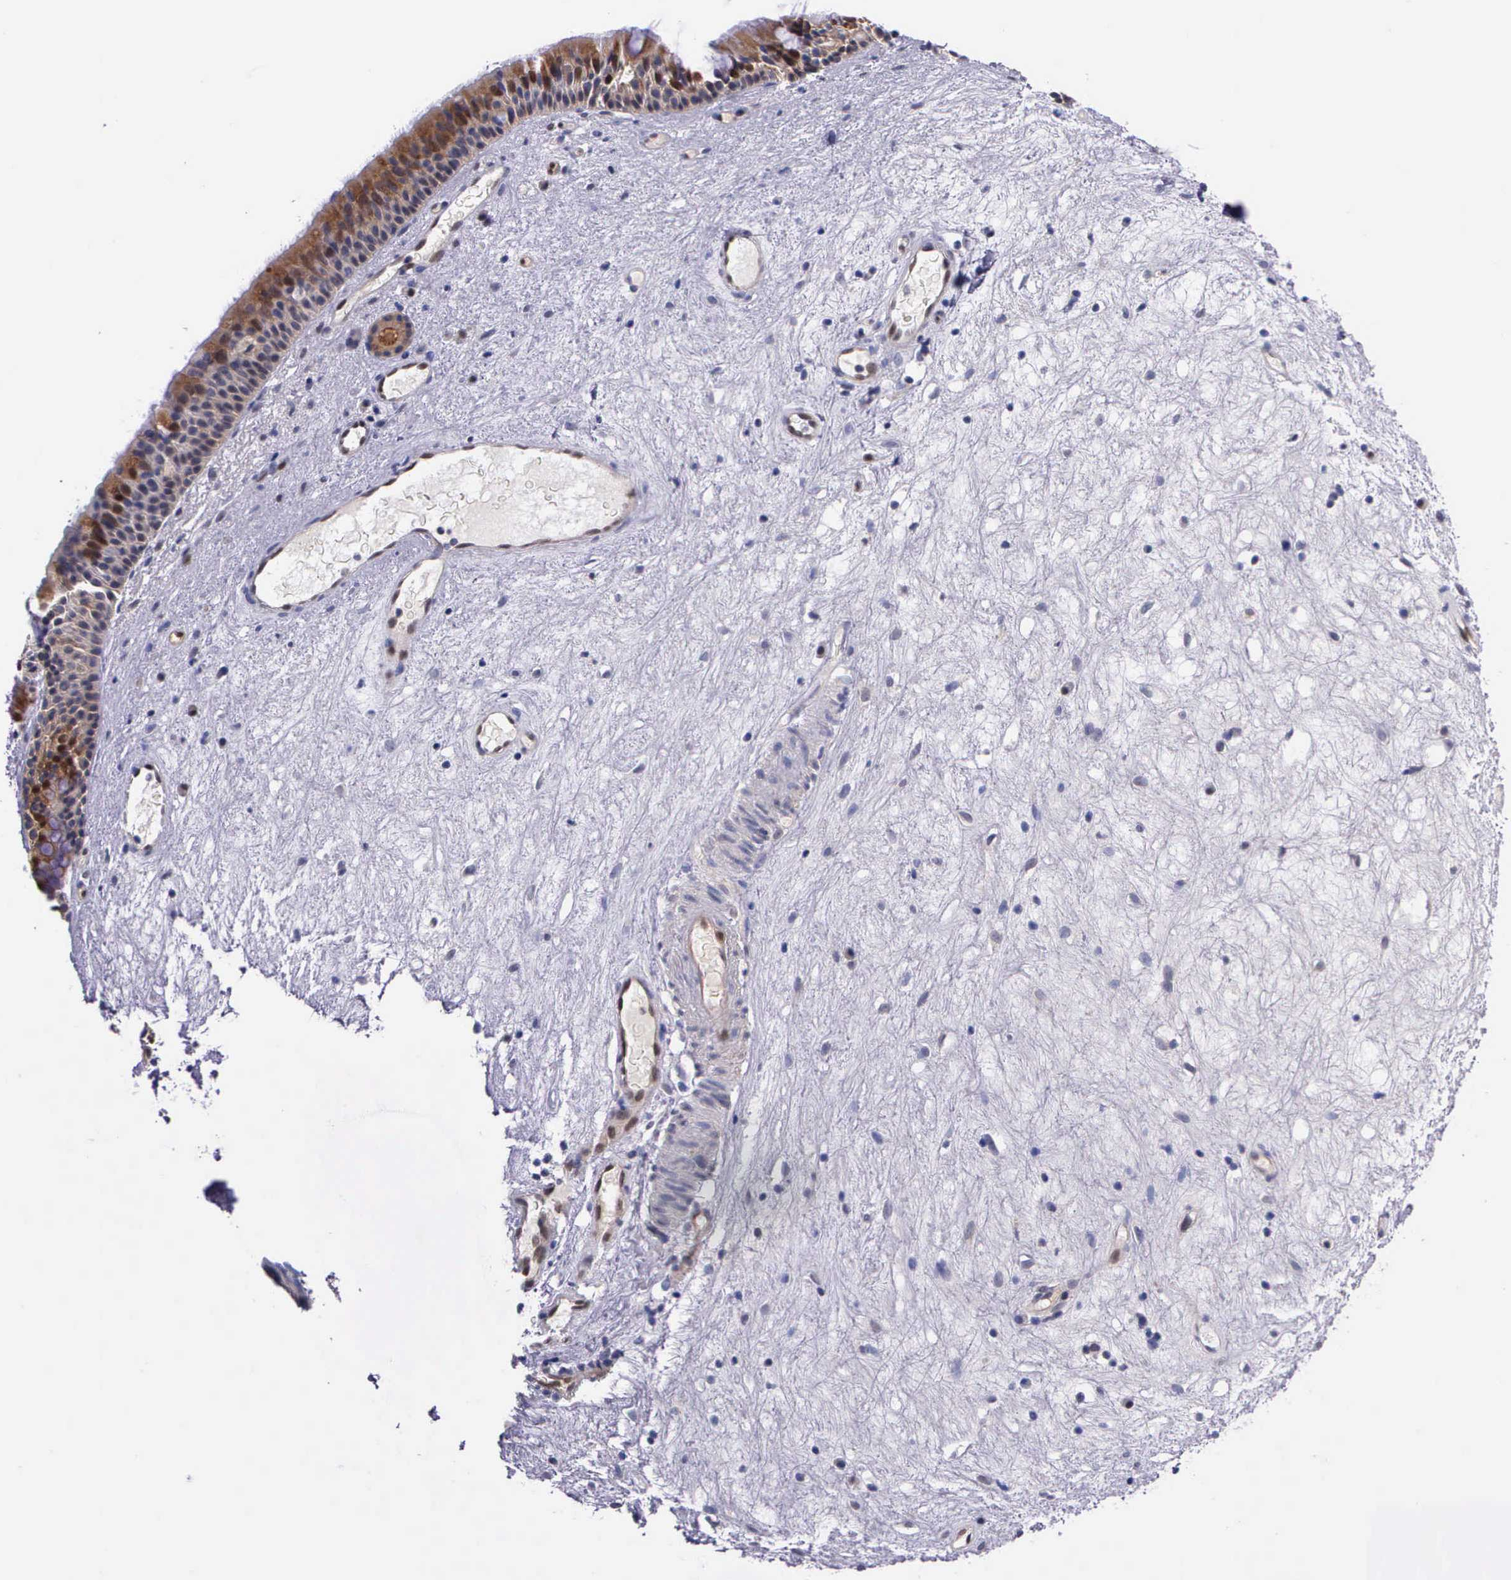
{"staining": {"intensity": "strong", "quantity": ">75%", "location": "cytoplasmic/membranous"}, "tissue": "nasopharynx", "cell_type": "Respiratory epithelial cells", "image_type": "normal", "snomed": [{"axis": "morphology", "description": "Normal tissue, NOS"}, {"axis": "topography", "description": "Nasopharynx"}], "caption": "The micrograph shows staining of unremarkable nasopharynx, revealing strong cytoplasmic/membranous protein staining (brown color) within respiratory epithelial cells. (DAB (3,3'-diaminobenzidine) IHC with brightfield microscopy, high magnification).", "gene": "GMPR2", "patient": {"sex": "female", "age": 78}}